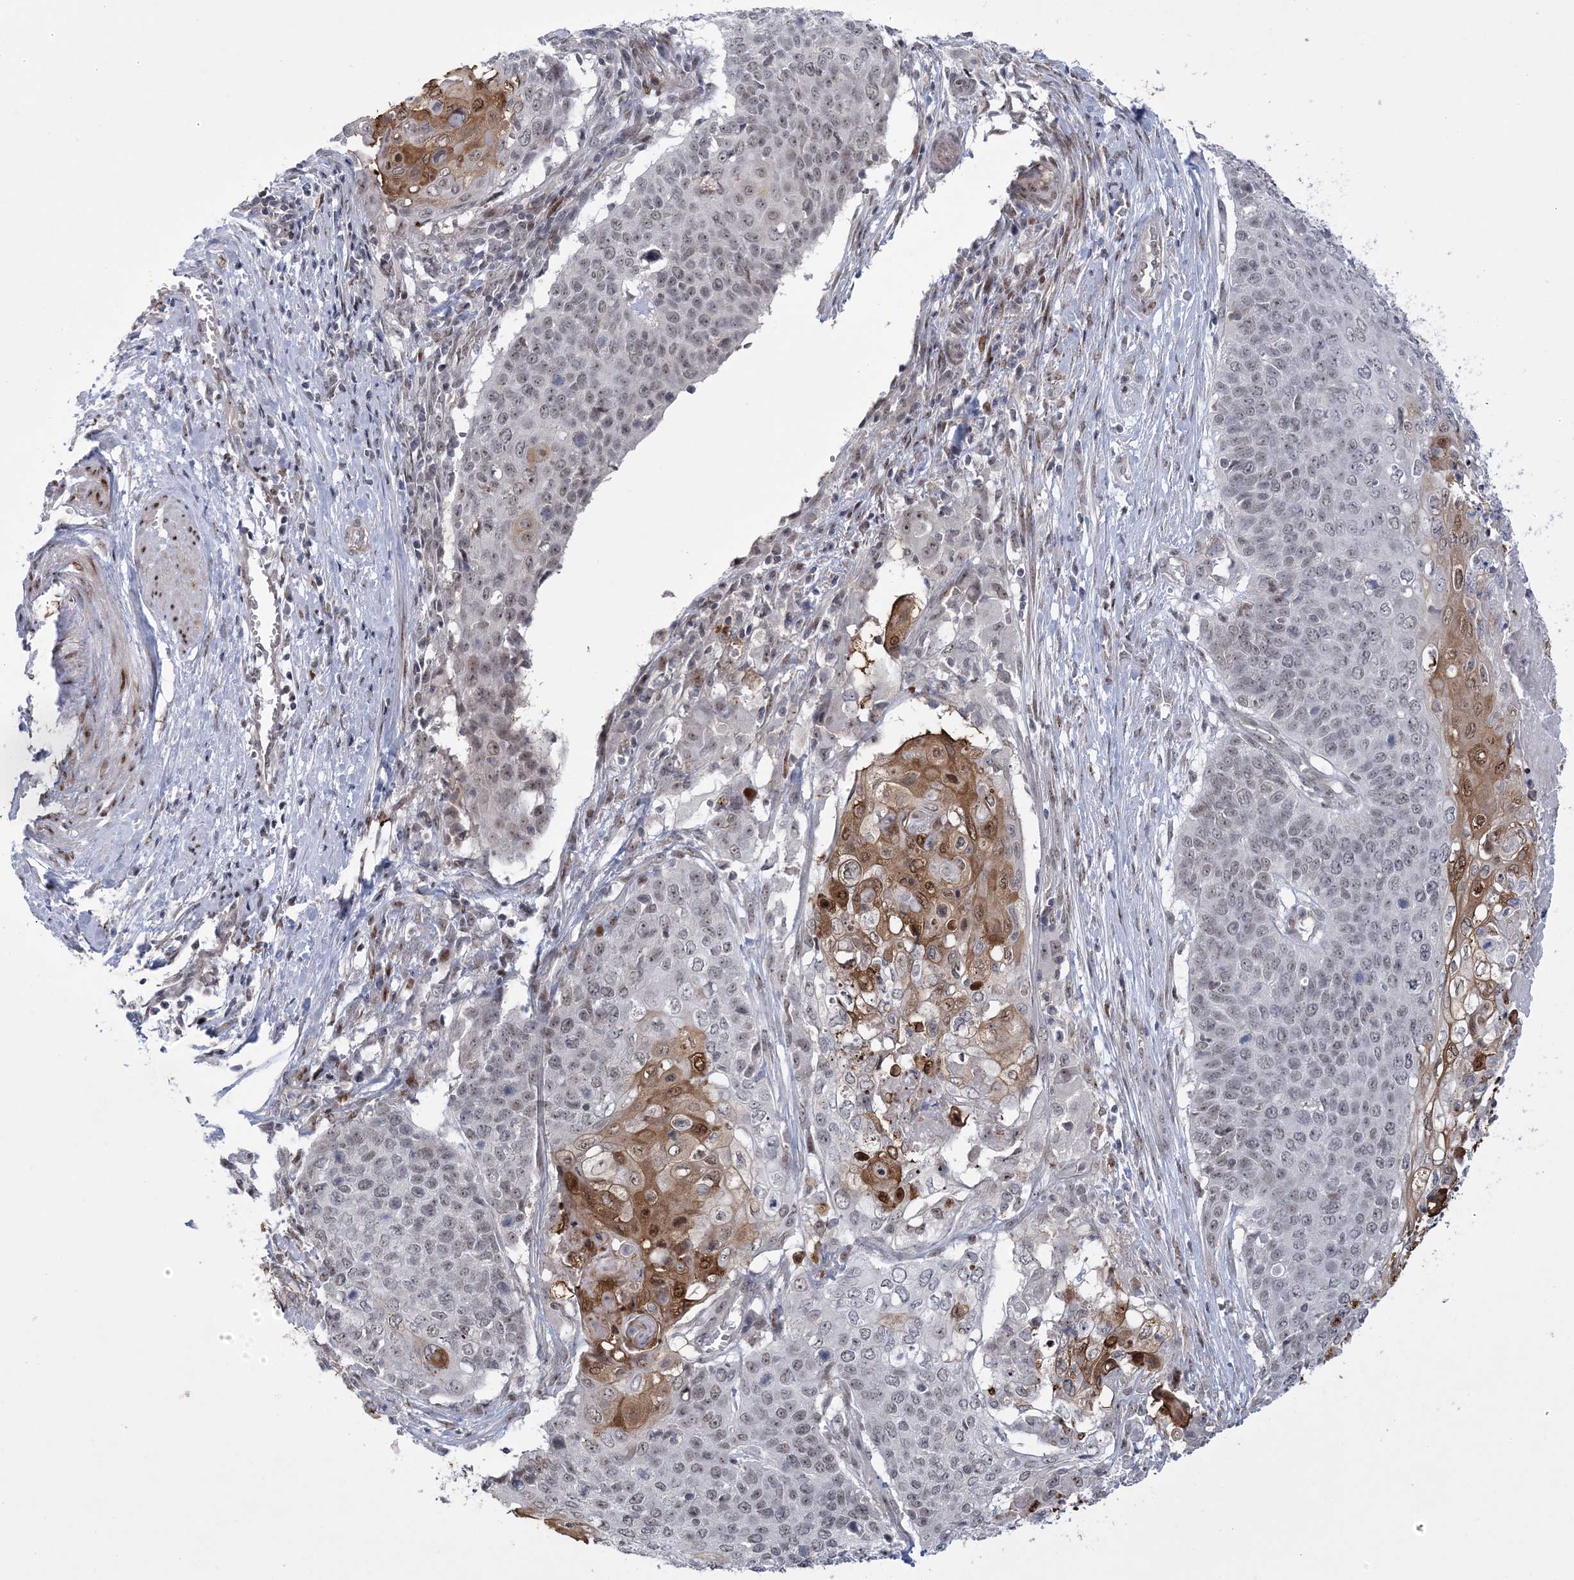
{"staining": {"intensity": "moderate", "quantity": "<25%", "location": "cytoplasmic/membranous,nuclear"}, "tissue": "cervical cancer", "cell_type": "Tumor cells", "image_type": "cancer", "snomed": [{"axis": "morphology", "description": "Squamous cell carcinoma, NOS"}, {"axis": "topography", "description": "Cervix"}], "caption": "Squamous cell carcinoma (cervical) stained with immunohistochemistry (IHC) exhibits moderate cytoplasmic/membranous and nuclear staining in about <25% of tumor cells.", "gene": "HOMEZ", "patient": {"sex": "female", "age": 39}}